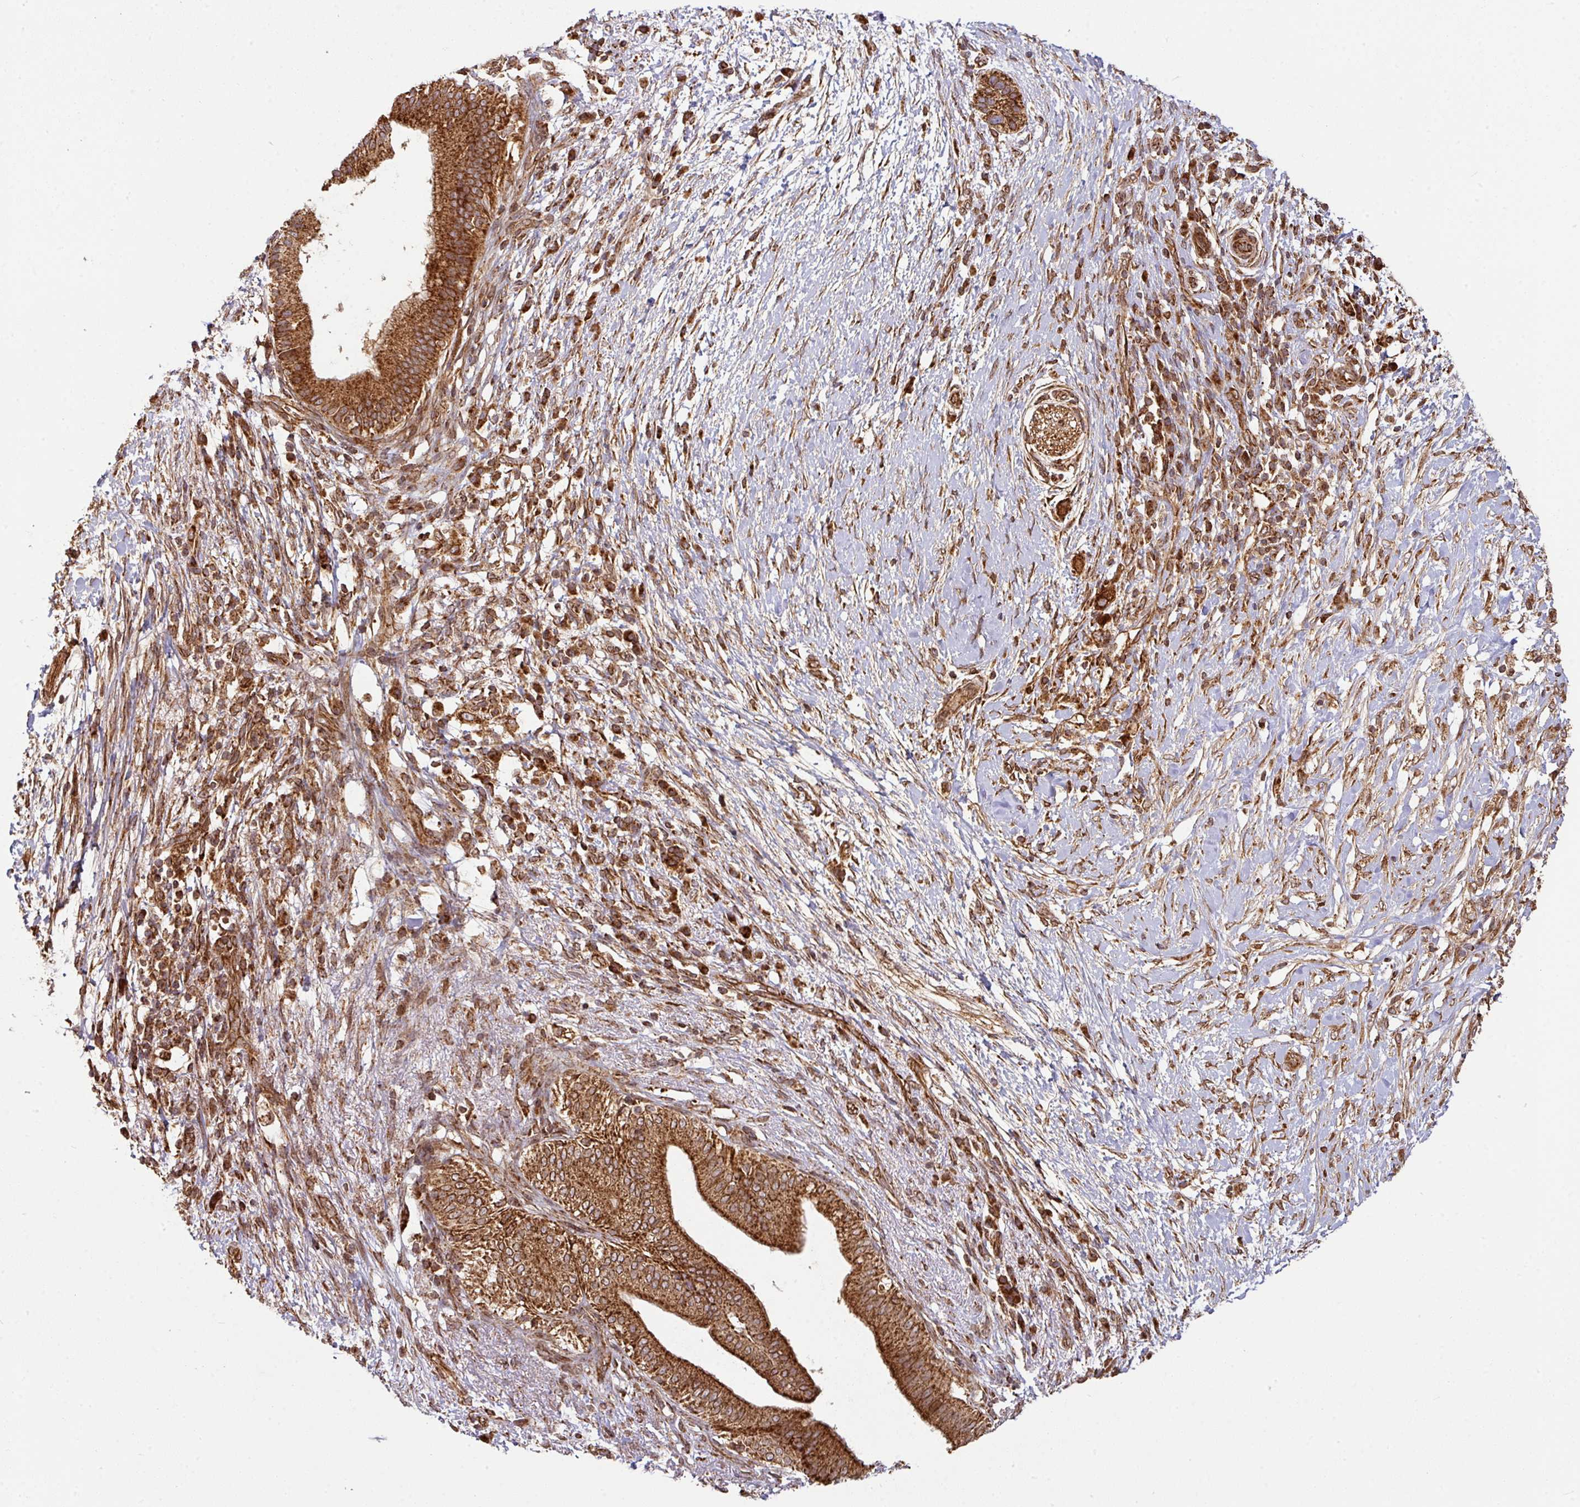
{"staining": {"intensity": "strong", "quantity": ">75%", "location": "cytoplasmic/membranous"}, "tissue": "pancreatic cancer", "cell_type": "Tumor cells", "image_type": "cancer", "snomed": [{"axis": "morphology", "description": "Adenocarcinoma, NOS"}, {"axis": "topography", "description": "Pancreas"}], "caption": "Immunohistochemical staining of human pancreatic adenocarcinoma reveals strong cytoplasmic/membranous protein expression in approximately >75% of tumor cells.", "gene": "TRAP1", "patient": {"sex": "female", "age": 72}}